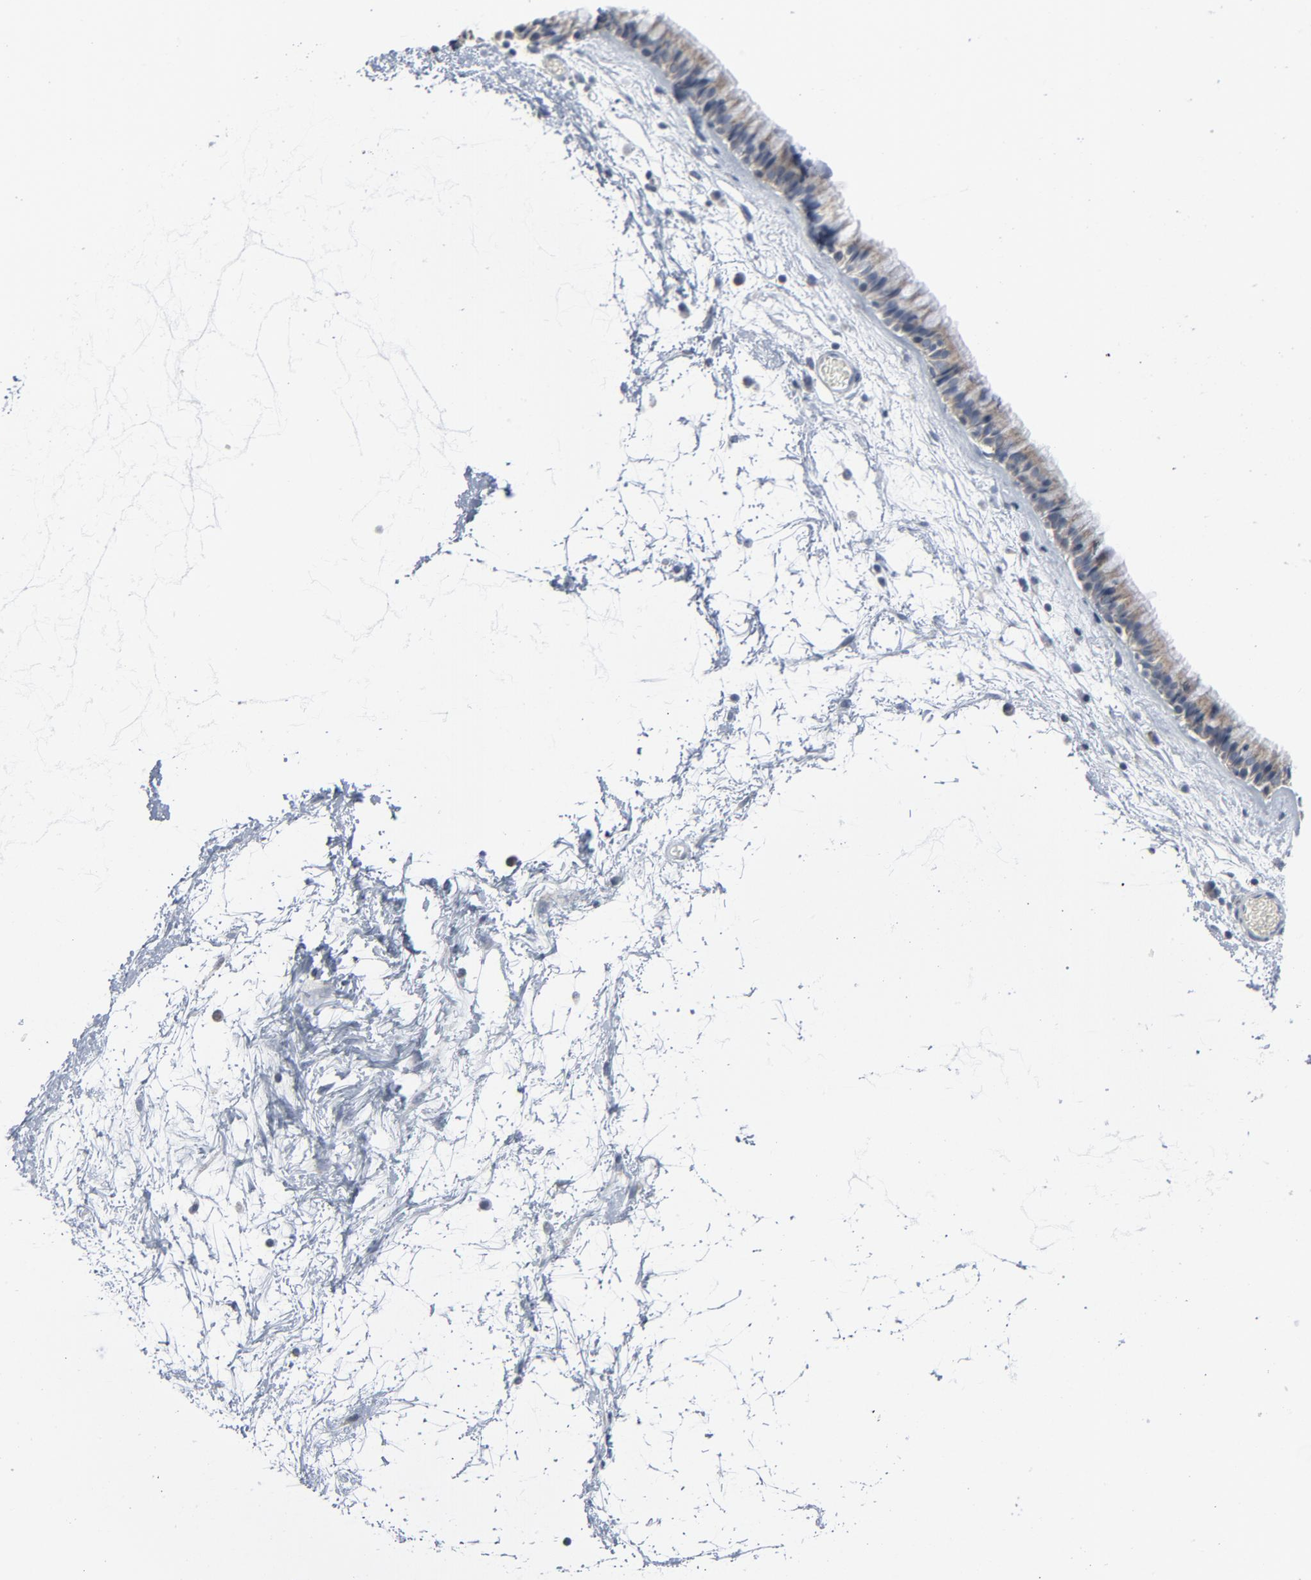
{"staining": {"intensity": "moderate", "quantity": "<25%", "location": "cytoplasmic/membranous"}, "tissue": "nasopharynx", "cell_type": "Respiratory epithelial cells", "image_type": "normal", "snomed": [{"axis": "morphology", "description": "Normal tissue, NOS"}, {"axis": "morphology", "description": "Inflammation, NOS"}, {"axis": "topography", "description": "Nasopharynx"}], "caption": "High-power microscopy captured an immunohistochemistry (IHC) histopathology image of normal nasopharynx, revealing moderate cytoplasmic/membranous expression in approximately <25% of respiratory epithelial cells. Immunohistochemistry stains the protein in brown and the nuclei are stained blue.", "gene": "GPX2", "patient": {"sex": "male", "age": 48}}